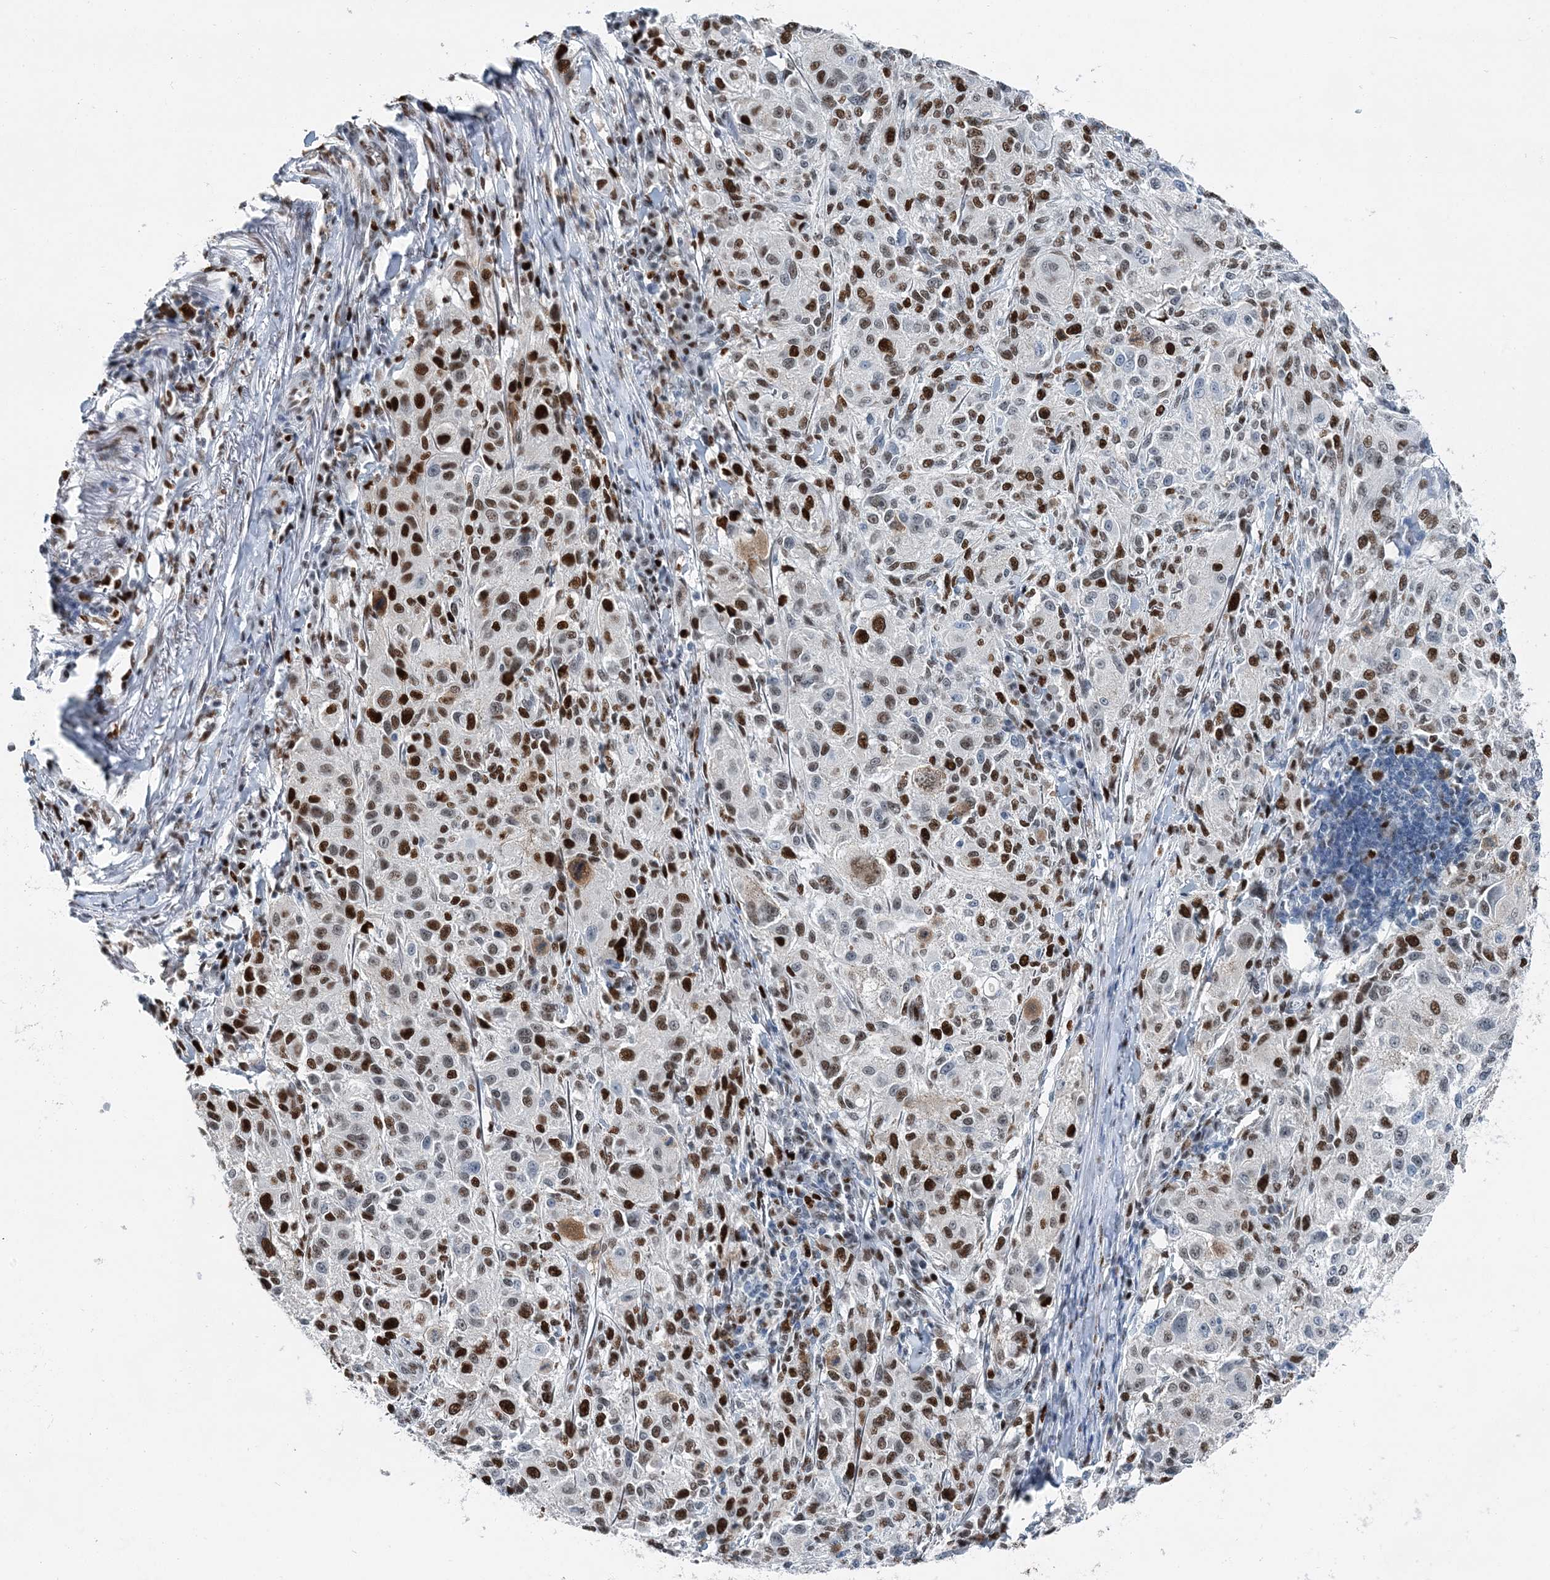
{"staining": {"intensity": "strong", "quantity": "25%-75%", "location": "nuclear"}, "tissue": "melanoma", "cell_type": "Tumor cells", "image_type": "cancer", "snomed": [{"axis": "morphology", "description": "Necrosis, NOS"}, {"axis": "morphology", "description": "Malignant melanoma, NOS"}, {"axis": "topography", "description": "Skin"}], "caption": "IHC photomicrograph of neoplastic tissue: human malignant melanoma stained using immunohistochemistry (IHC) shows high levels of strong protein expression localized specifically in the nuclear of tumor cells, appearing as a nuclear brown color.", "gene": "HAT1", "patient": {"sex": "female", "age": 87}}